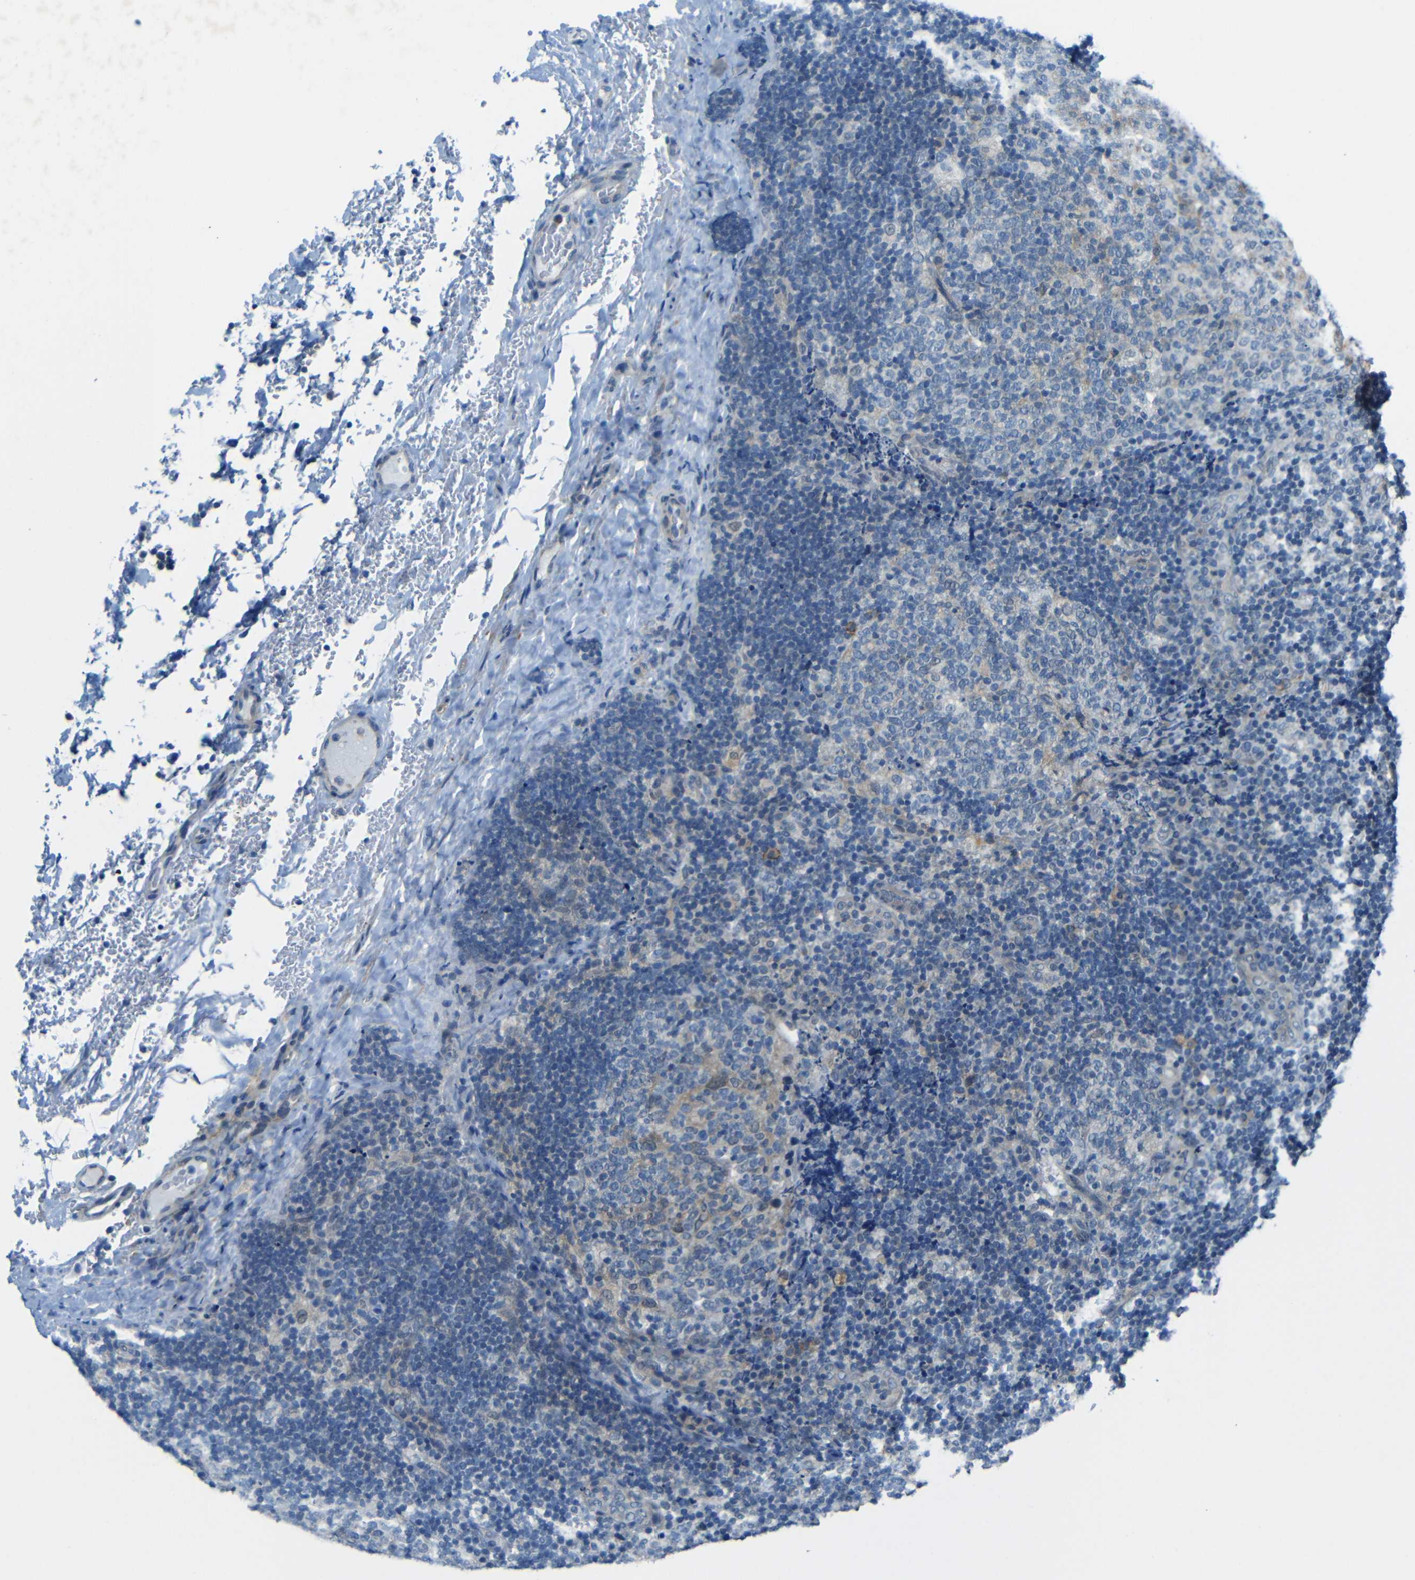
{"staining": {"intensity": "weak", "quantity": "<25%", "location": "cytoplasmic/membranous"}, "tissue": "lymph node", "cell_type": "Germinal center cells", "image_type": "normal", "snomed": [{"axis": "morphology", "description": "Normal tissue, NOS"}, {"axis": "topography", "description": "Lymph node"}], "caption": "Immunohistochemistry micrograph of benign human lymph node stained for a protein (brown), which displays no staining in germinal center cells.", "gene": "ANKRD22", "patient": {"sex": "female", "age": 14}}